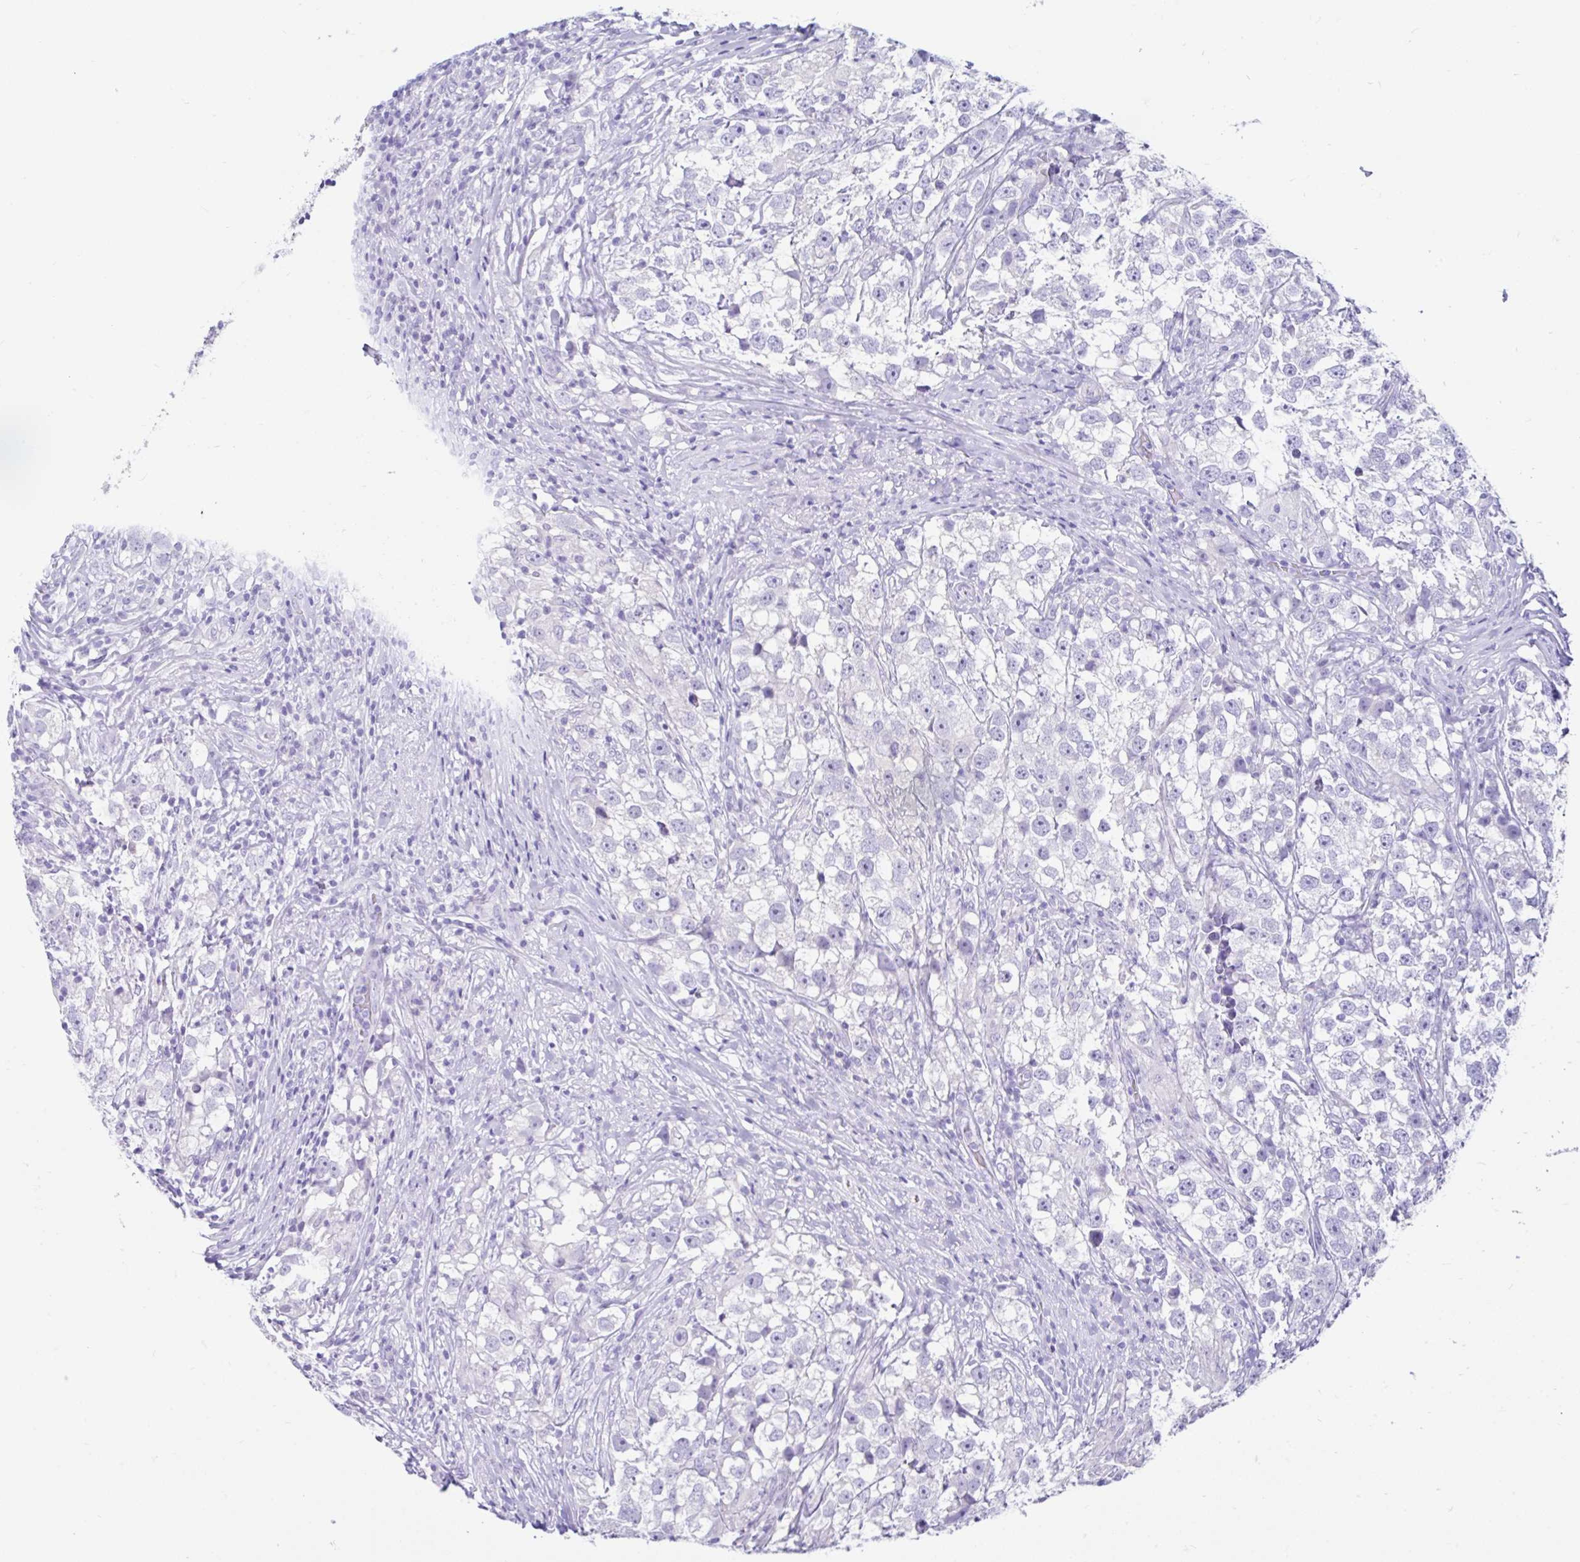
{"staining": {"intensity": "negative", "quantity": "none", "location": "none"}, "tissue": "testis cancer", "cell_type": "Tumor cells", "image_type": "cancer", "snomed": [{"axis": "morphology", "description": "Seminoma, NOS"}, {"axis": "topography", "description": "Testis"}], "caption": "There is no significant staining in tumor cells of seminoma (testis). (DAB (3,3'-diaminobenzidine) IHC visualized using brightfield microscopy, high magnification).", "gene": "CYP19A1", "patient": {"sex": "male", "age": 46}}